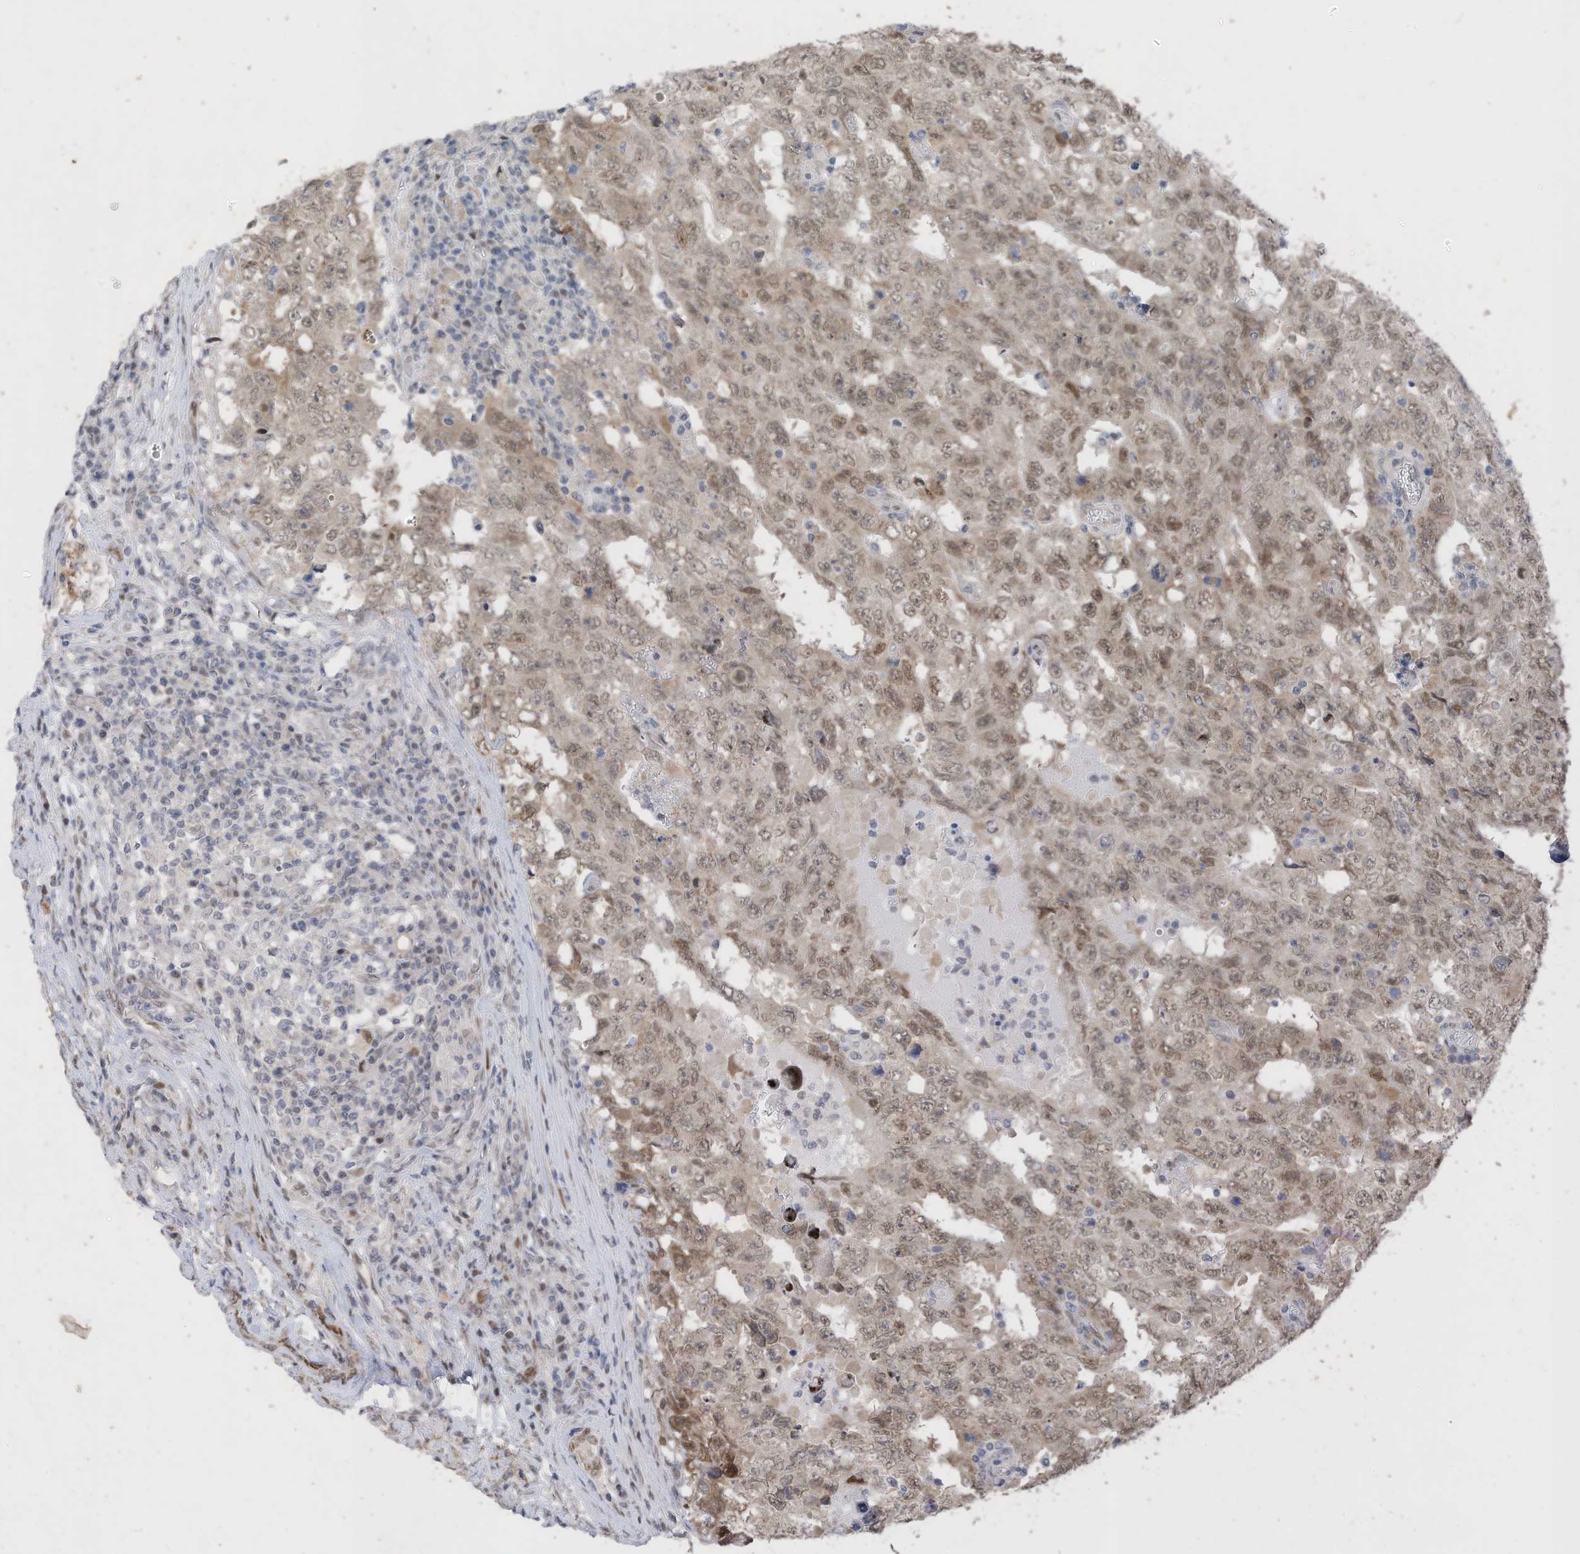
{"staining": {"intensity": "weak", "quantity": ">75%", "location": "nuclear"}, "tissue": "testis cancer", "cell_type": "Tumor cells", "image_type": "cancer", "snomed": [{"axis": "morphology", "description": "Carcinoma, Embryonal, NOS"}, {"axis": "topography", "description": "Testis"}], "caption": "Testis cancer stained for a protein (brown) reveals weak nuclear positive expression in about >75% of tumor cells.", "gene": "RABL3", "patient": {"sex": "male", "age": 26}}